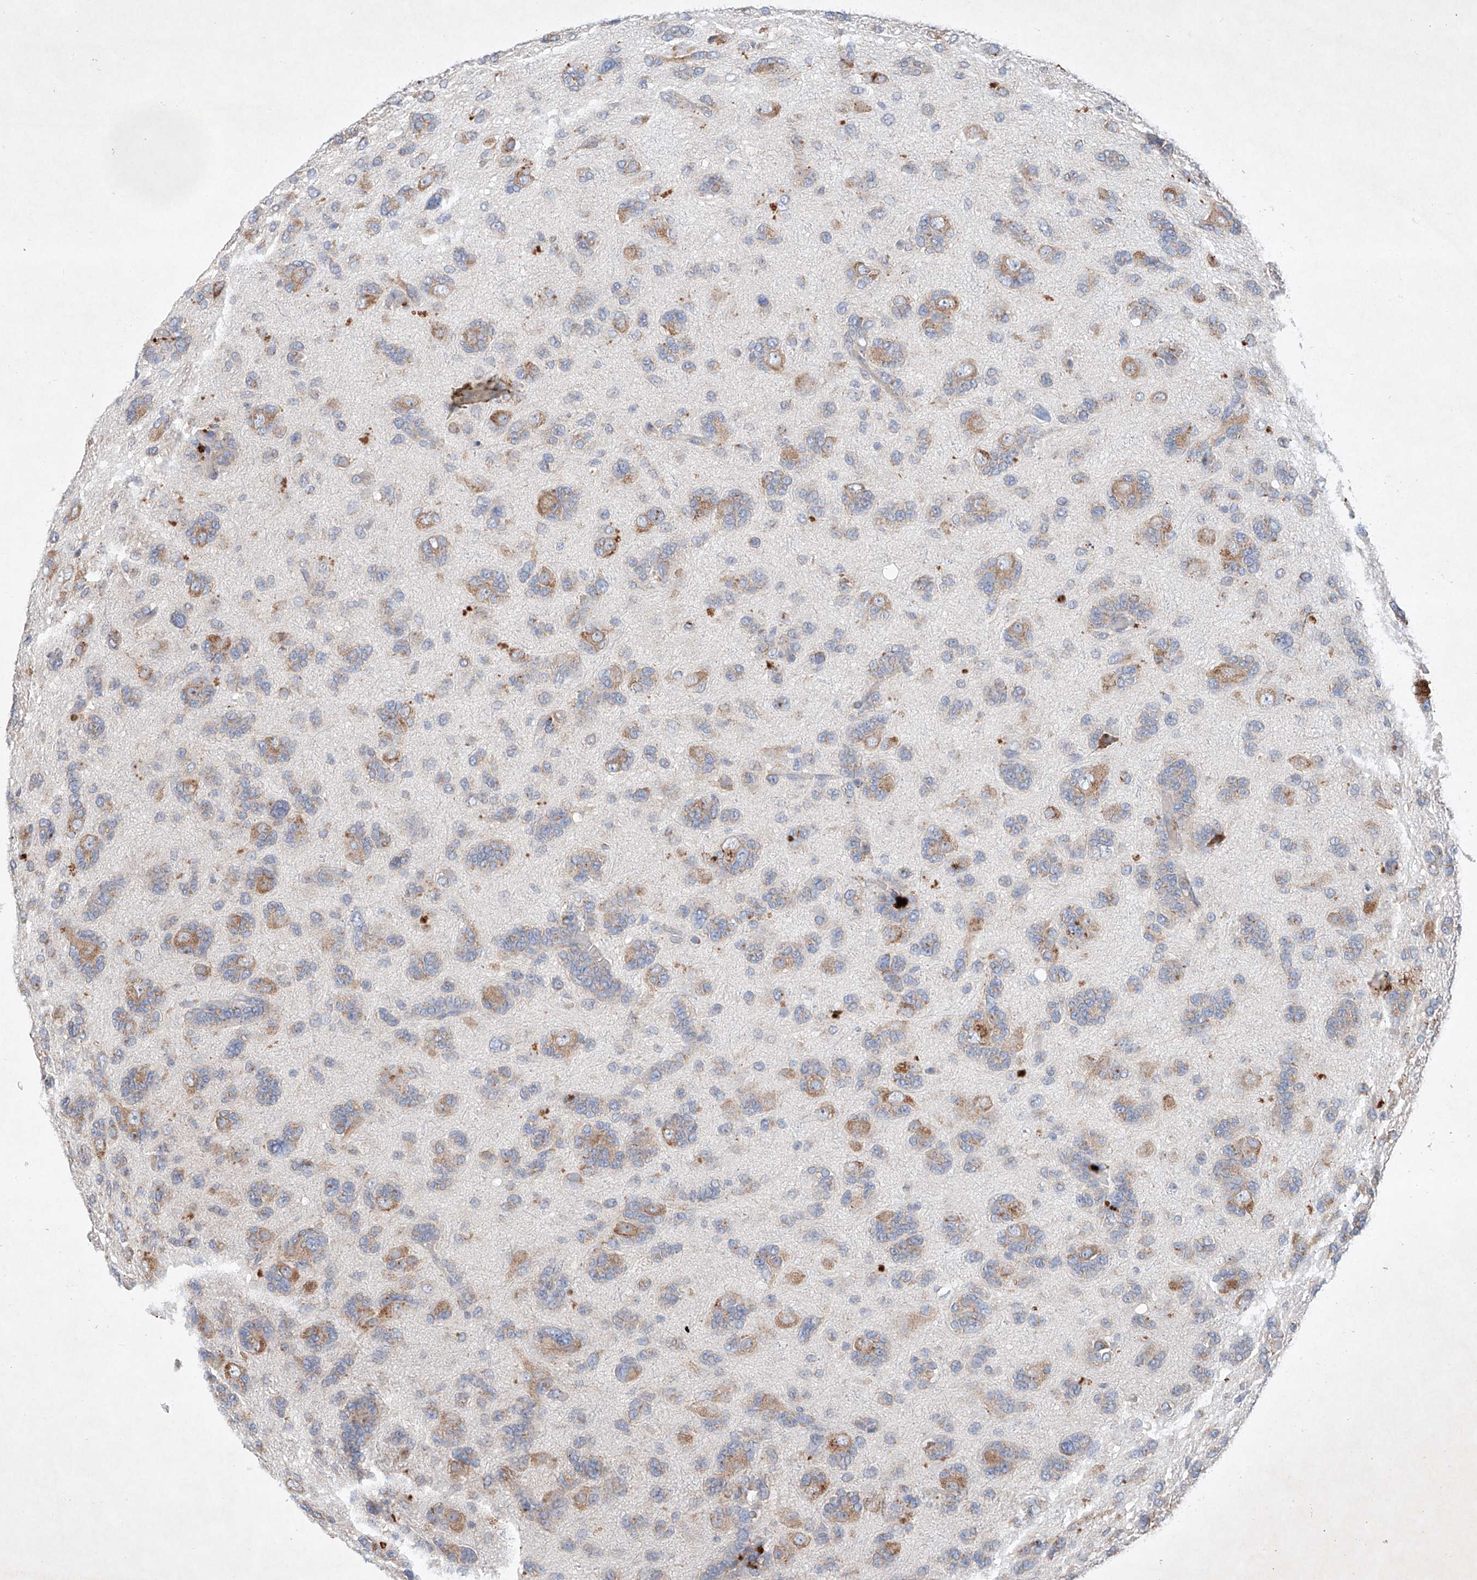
{"staining": {"intensity": "moderate", "quantity": "<25%", "location": "cytoplasmic/membranous"}, "tissue": "glioma", "cell_type": "Tumor cells", "image_type": "cancer", "snomed": [{"axis": "morphology", "description": "Glioma, malignant, High grade"}, {"axis": "topography", "description": "Brain"}], "caption": "Immunohistochemistry (IHC) staining of high-grade glioma (malignant), which shows low levels of moderate cytoplasmic/membranous positivity in approximately <25% of tumor cells indicating moderate cytoplasmic/membranous protein expression. The staining was performed using DAB (3,3'-diaminobenzidine) (brown) for protein detection and nuclei were counterstained in hematoxylin (blue).", "gene": "FASTK", "patient": {"sex": "female", "age": 59}}